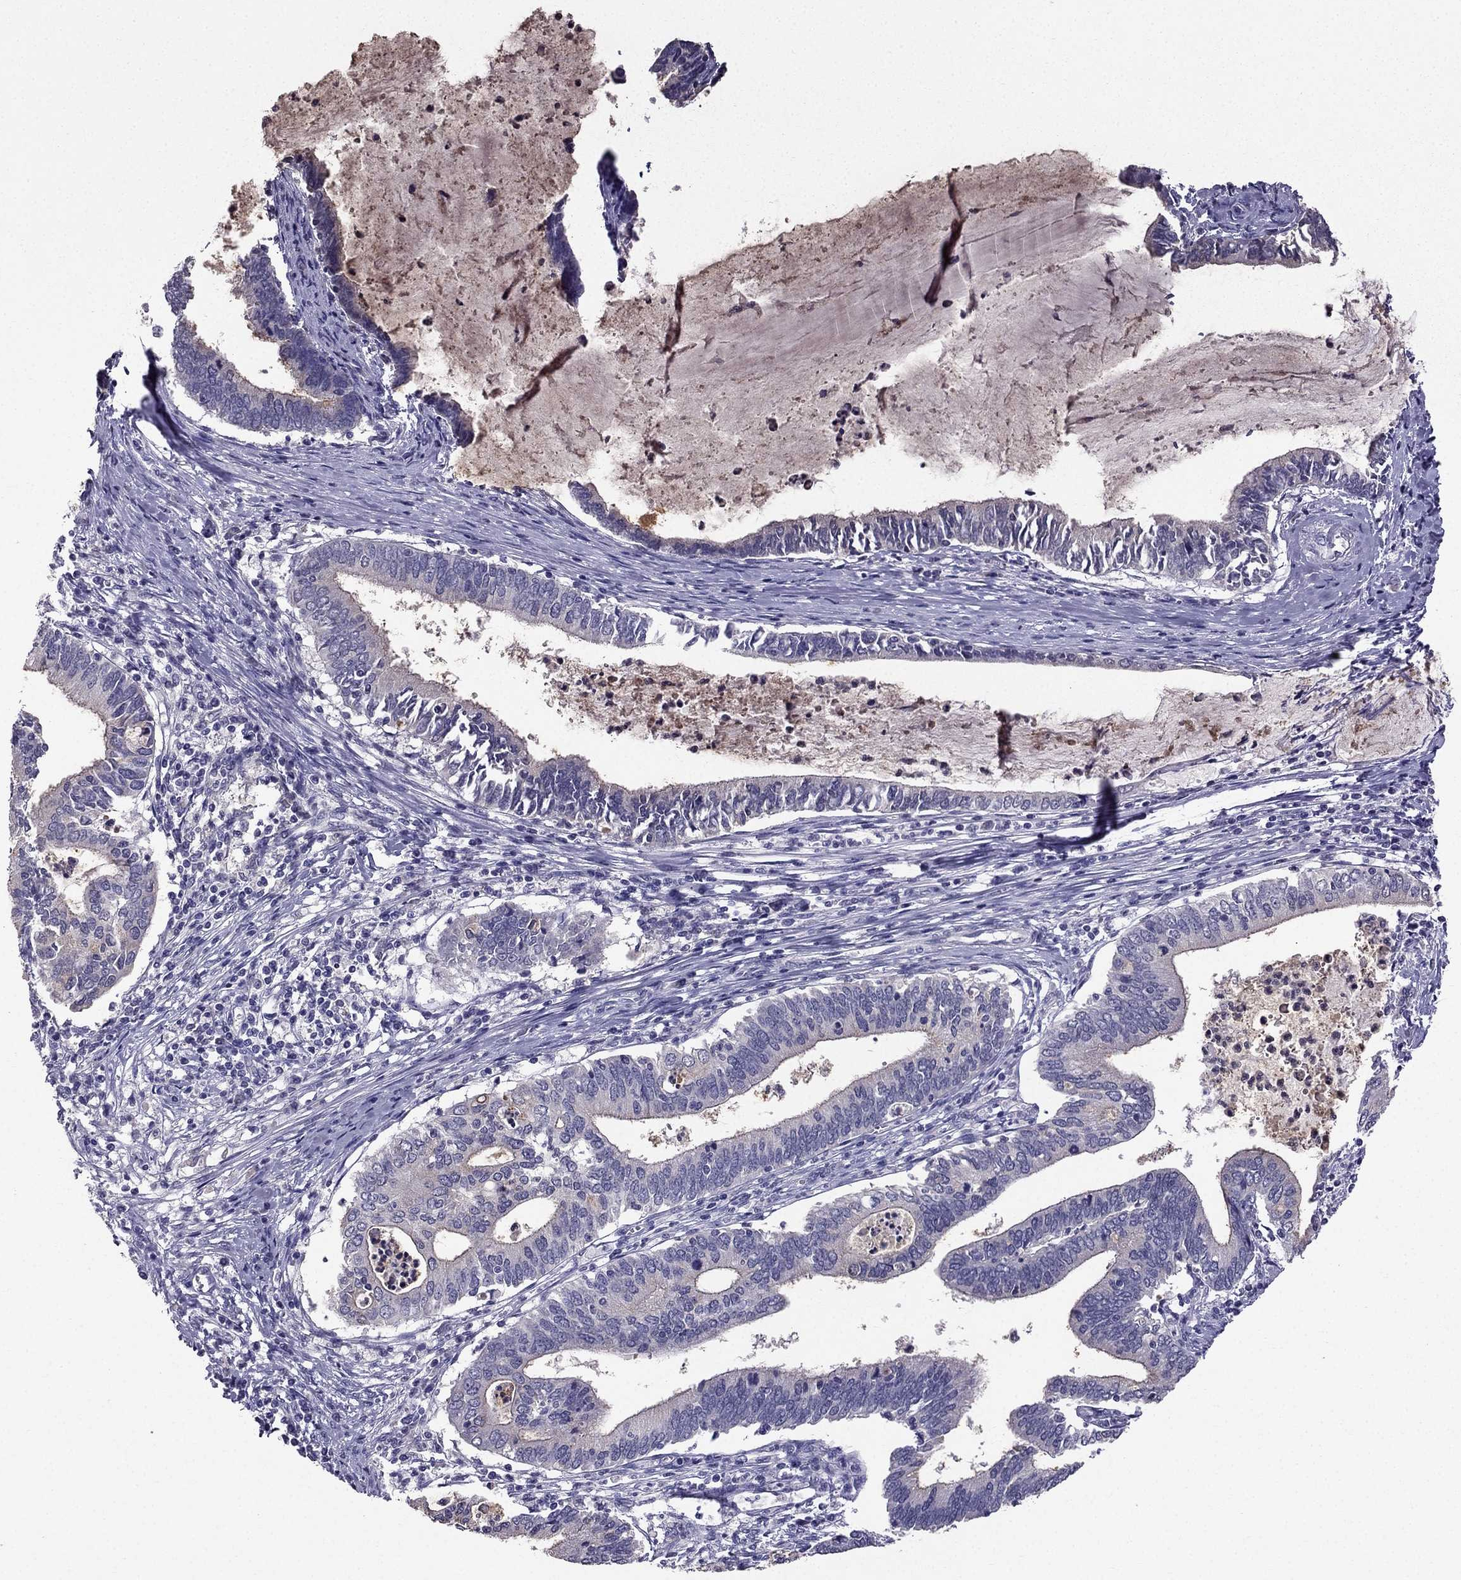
{"staining": {"intensity": "weak", "quantity": "<25%", "location": "cytoplasmic/membranous"}, "tissue": "cervical cancer", "cell_type": "Tumor cells", "image_type": "cancer", "snomed": [{"axis": "morphology", "description": "Adenocarcinoma, NOS"}, {"axis": "topography", "description": "Cervix"}], "caption": "Immunohistochemistry (IHC) photomicrograph of neoplastic tissue: cervical cancer (adenocarcinoma) stained with DAB (3,3'-diaminobenzidine) shows no significant protein expression in tumor cells. (DAB (3,3'-diaminobenzidine) IHC, high magnification).", "gene": "SCG5", "patient": {"sex": "female", "age": 42}}